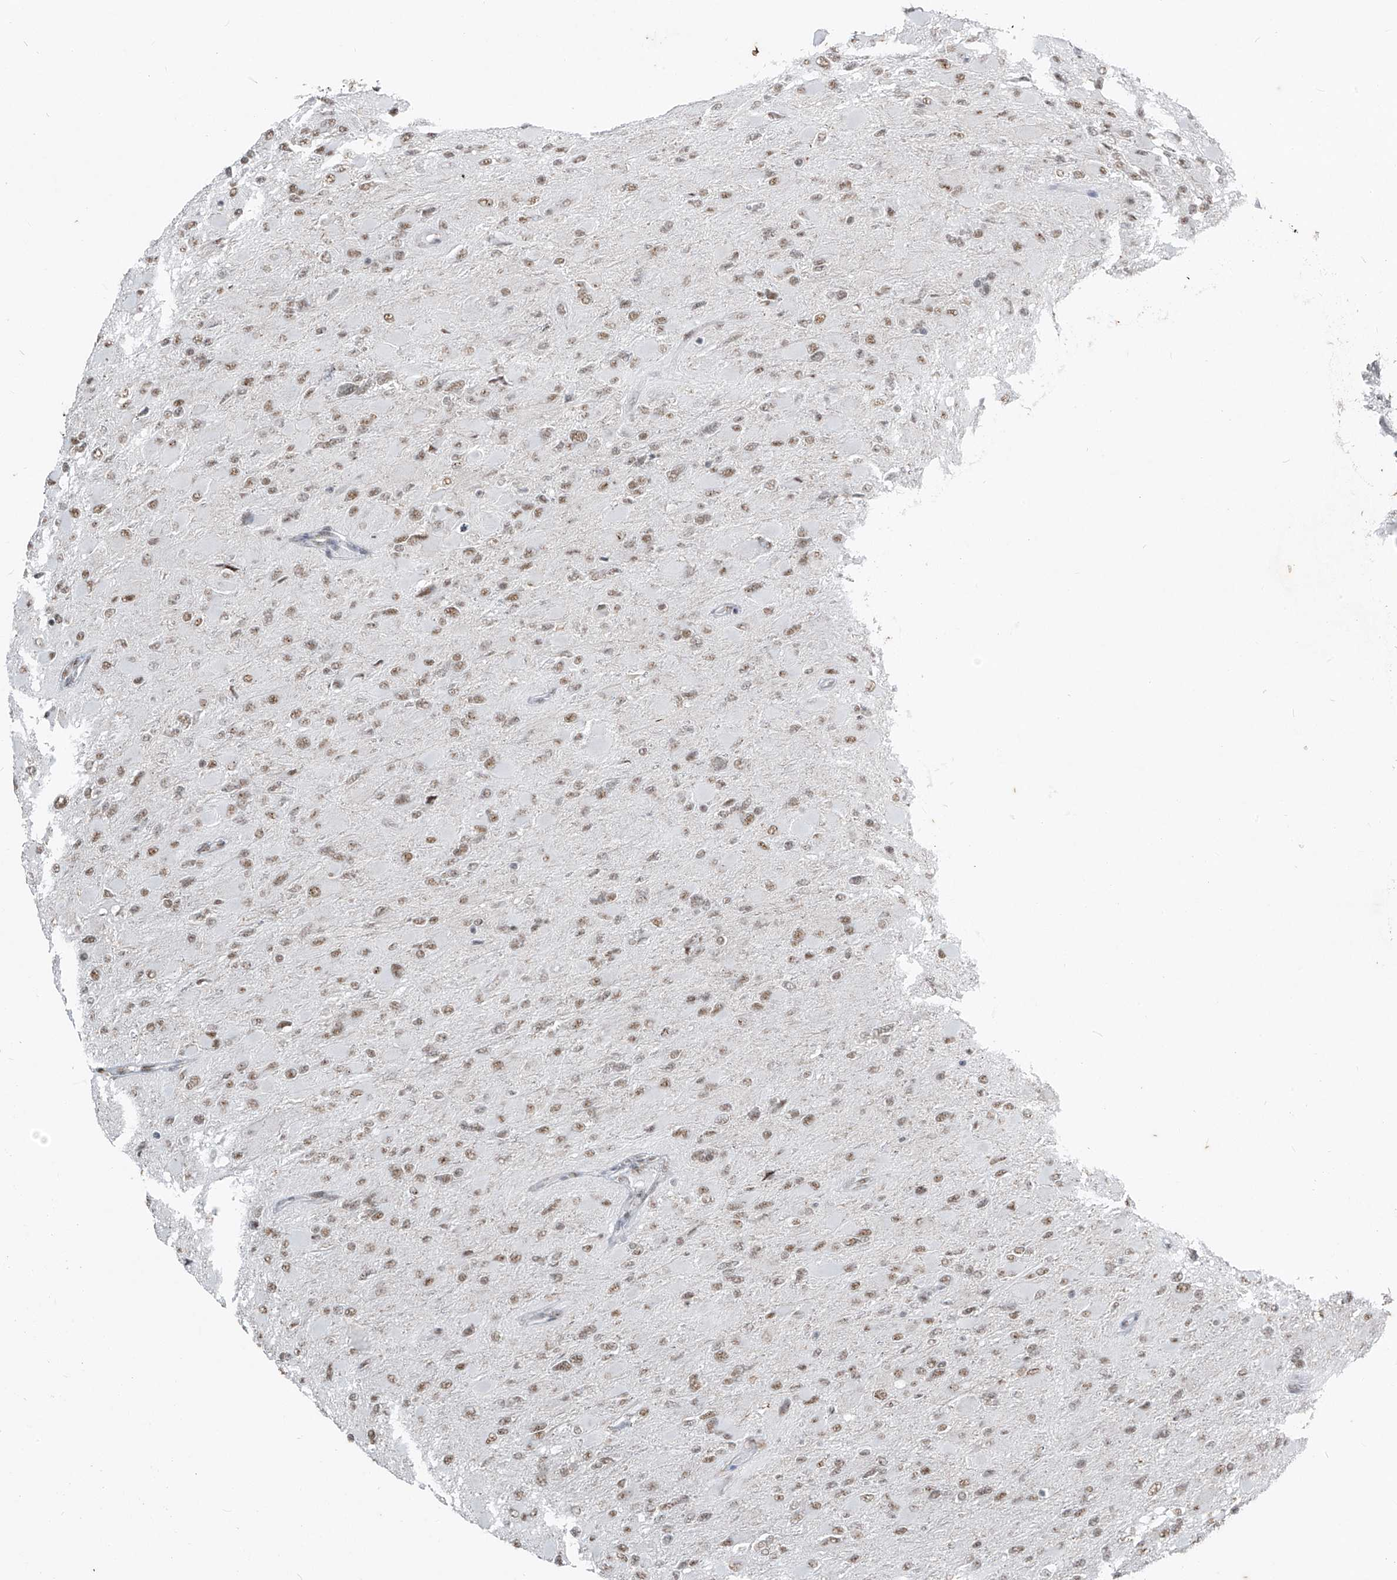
{"staining": {"intensity": "weak", "quantity": ">75%", "location": "nuclear"}, "tissue": "glioma", "cell_type": "Tumor cells", "image_type": "cancer", "snomed": [{"axis": "morphology", "description": "Glioma, malignant, High grade"}, {"axis": "topography", "description": "Cerebral cortex"}], "caption": "Immunohistochemical staining of malignant glioma (high-grade) displays low levels of weak nuclear staining in about >75% of tumor cells. Immunohistochemistry stains the protein of interest in brown and the nuclei are stained blue.", "gene": "TFEC", "patient": {"sex": "female", "age": 36}}